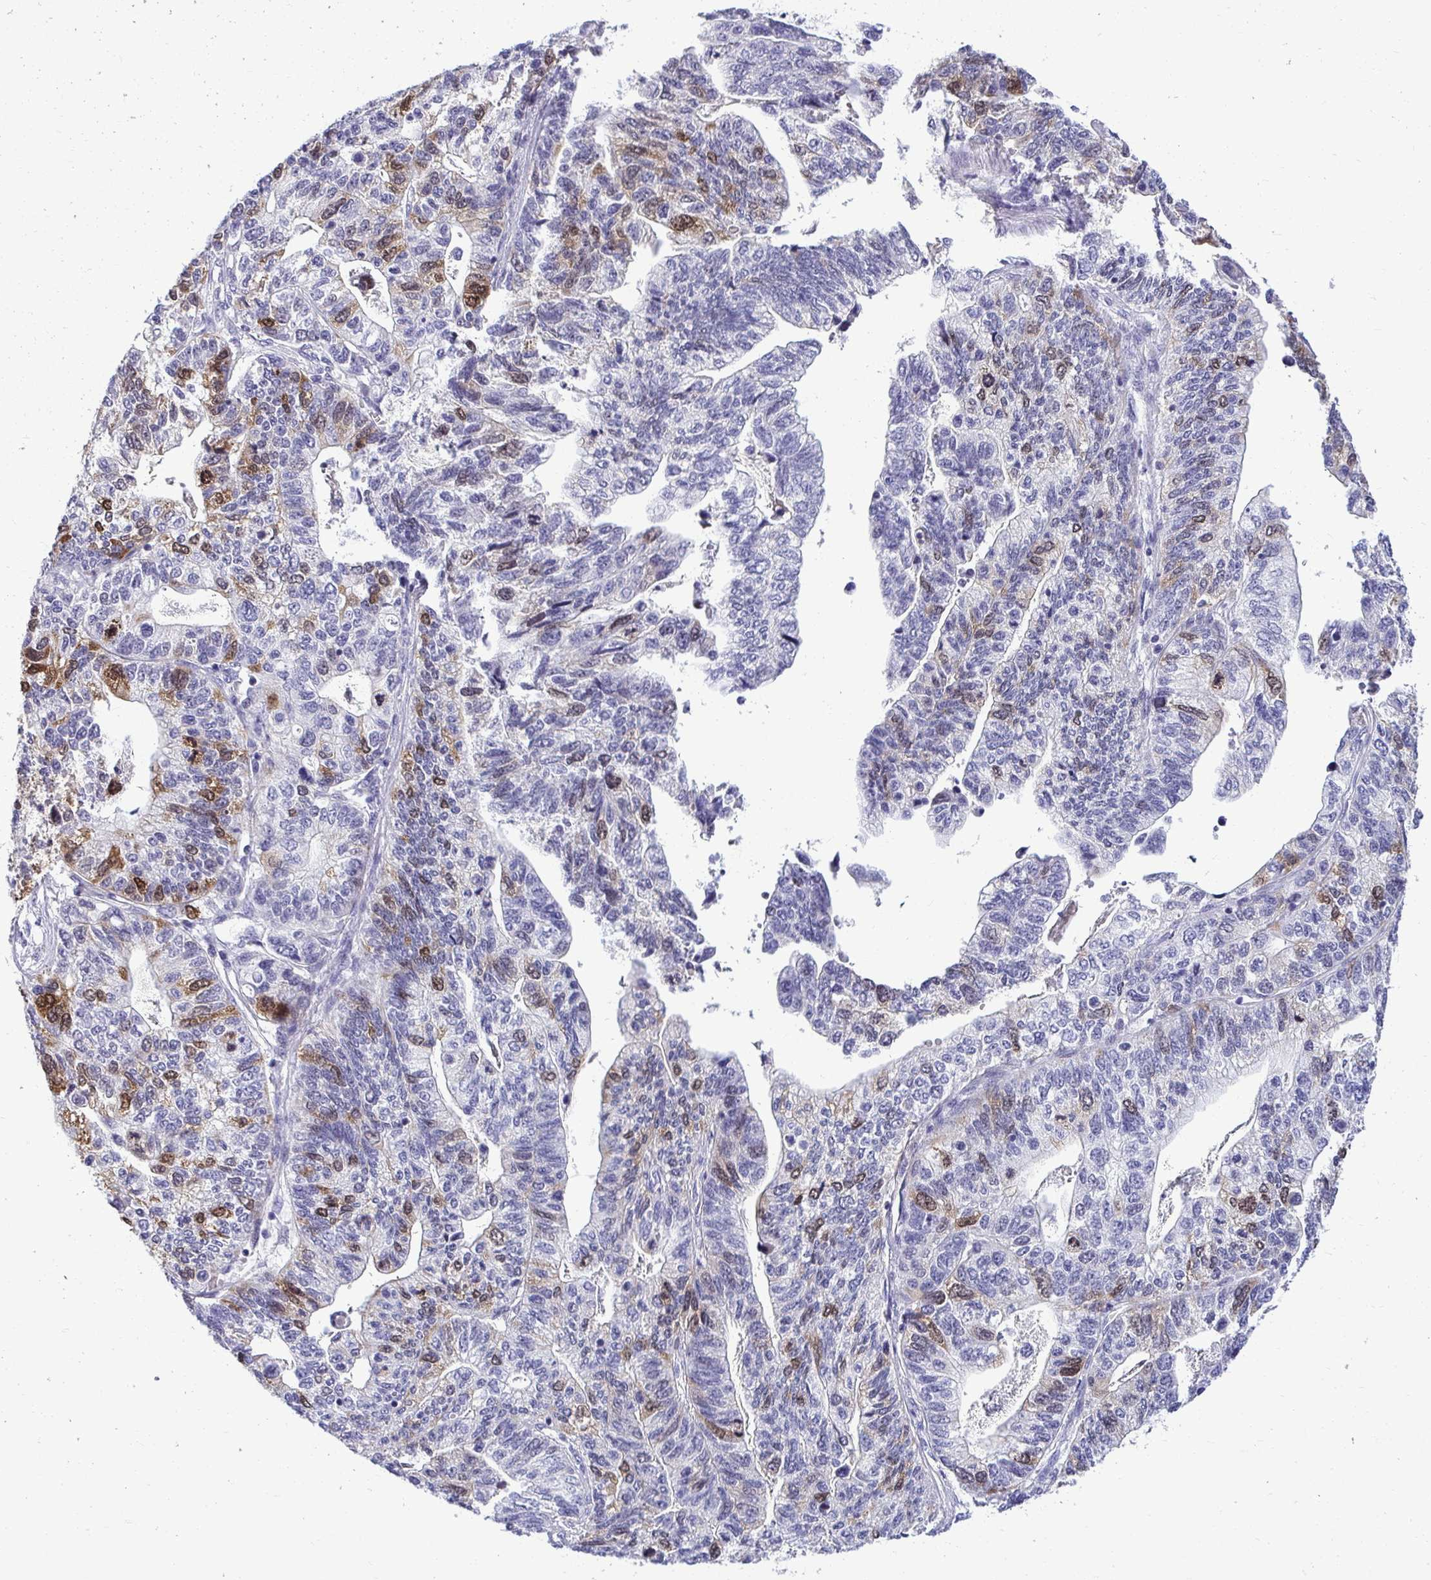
{"staining": {"intensity": "moderate", "quantity": "<25%", "location": "cytoplasmic/membranous,nuclear"}, "tissue": "stomach cancer", "cell_type": "Tumor cells", "image_type": "cancer", "snomed": [{"axis": "morphology", "description": "Adenocarcinoma, NOS"}, {"axis": "topography", "description": "Stomach, upper"}], "caption": "Immunohistochemistry staining of stomach cancer, which reveals low levels of moderate cytoplasmic/membranous and nuclear staining in approximately <25% of tumor cells indicating moderate cytoplasmic/membranous and nuclear protein expression. The staining was performed using DAB (brown) for protein detection and nuclei were counterstained in hematoxylin (blue).", "gene": "CDC20", "patient": {"sex": "female", "age": 67}}